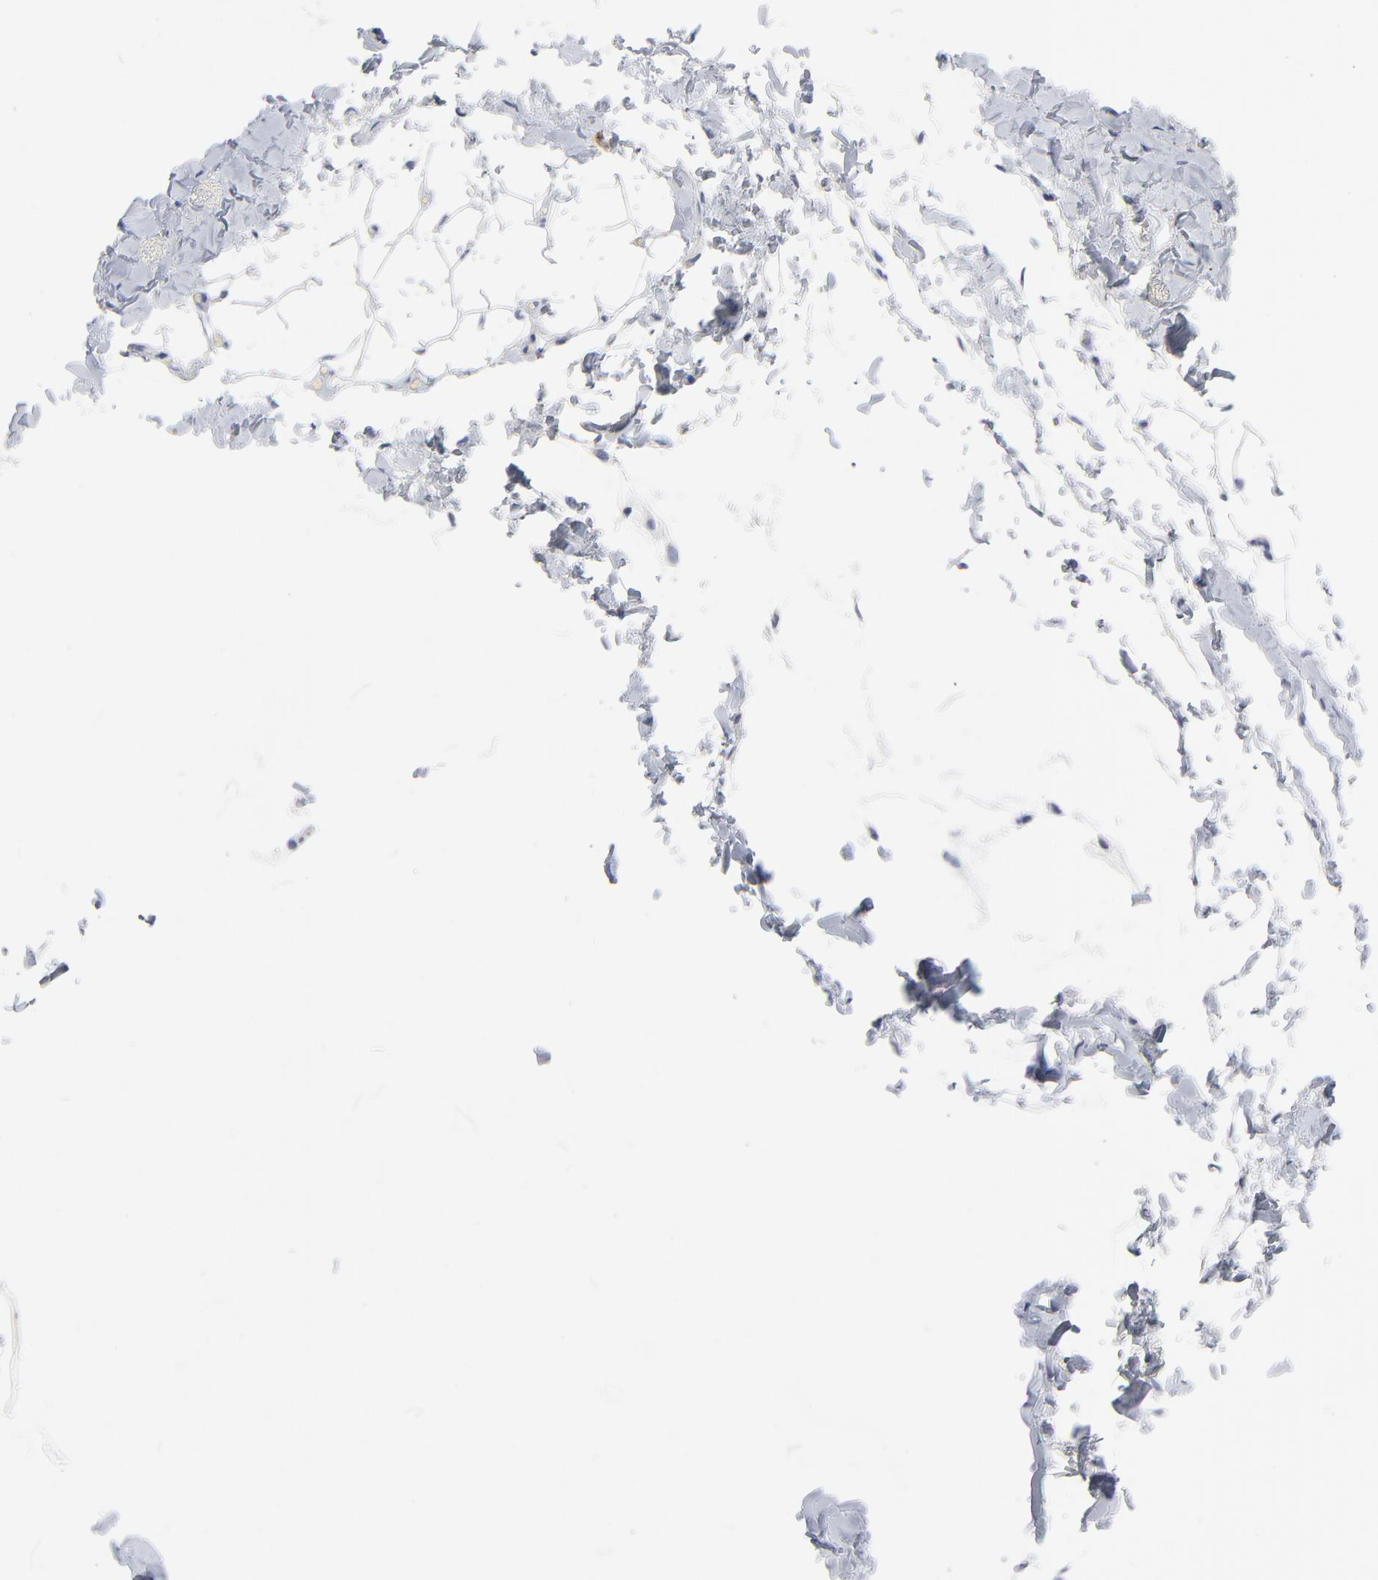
{"staining": {"intensity": "negative", "quantity": "none", "location": "none"}, "tissue": "adipose tissue", "cell_type": "Adipocytes", "image_type": "normal", "snomed": [{"axis": "morphology", "description": "Normal tissue, NOS"}, {"axis": "topography", "description": "Soft tissue"}], "caption": "A micrograph of adipose tissue stained for a protein reveals no brown staining in adipocytes. The staining was performed using DAB (3,3'-diaminobenzidine) to visualize the protein expression in brown, while the nuclei were stained in blue with hematoxylin (Magnification: 20x).", "gene": "CAB39L", "patient": {"sex": "male", "age": 26}}